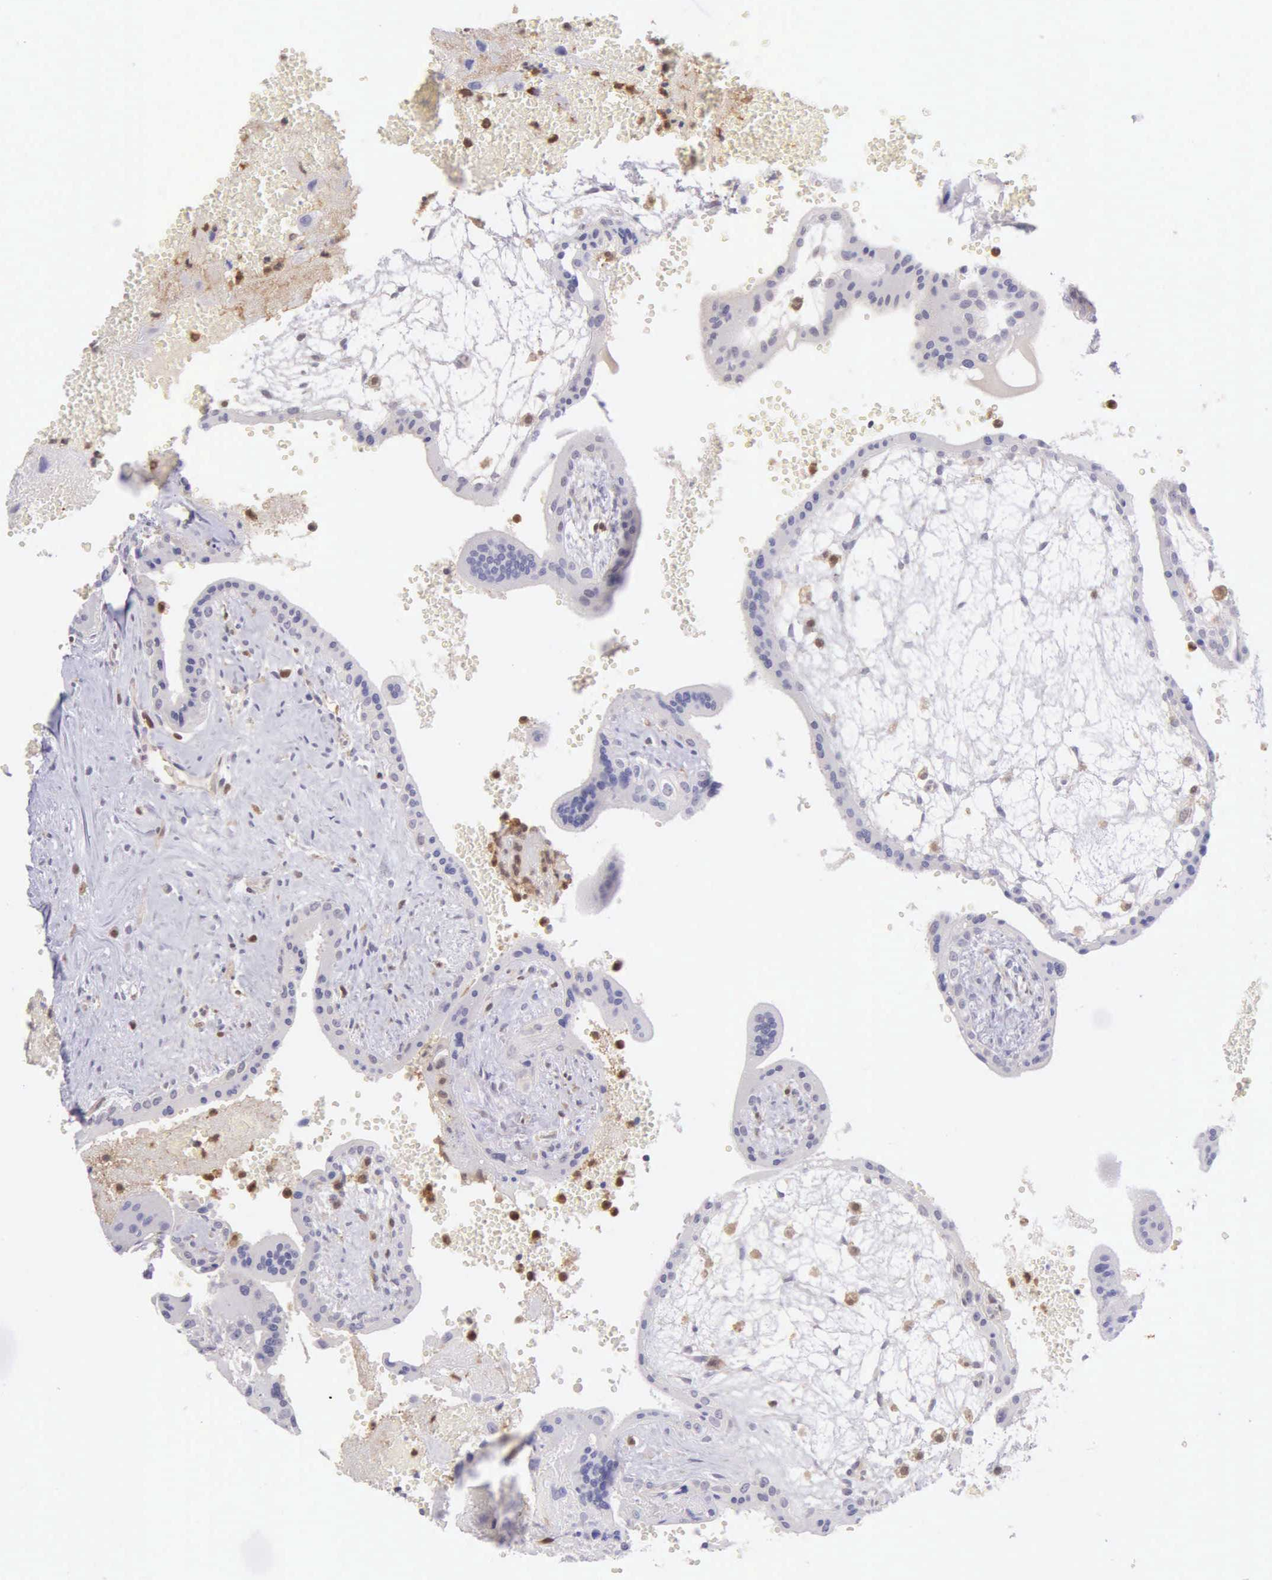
{"staining": {"intensity": "negative", "quantity": "none", "location": "none"}, "tissue": "placenta", "cell_type": "Decidual cells", "image_type": "normal", "snomed": [{"axis": "morphology", "description": "Normal tissue, NOS"}, {"axis": "topography", "description": "Placenta"}], "caption": "DAB immunohistochemical staining of unremarkable human placenta reveals no significant positivity in decidual cells. (Immunohistochemistry (ihc), brightfield microscopy, high magnification).", "gene": "BID", "patient": {"sex": "female", "age": 30}}